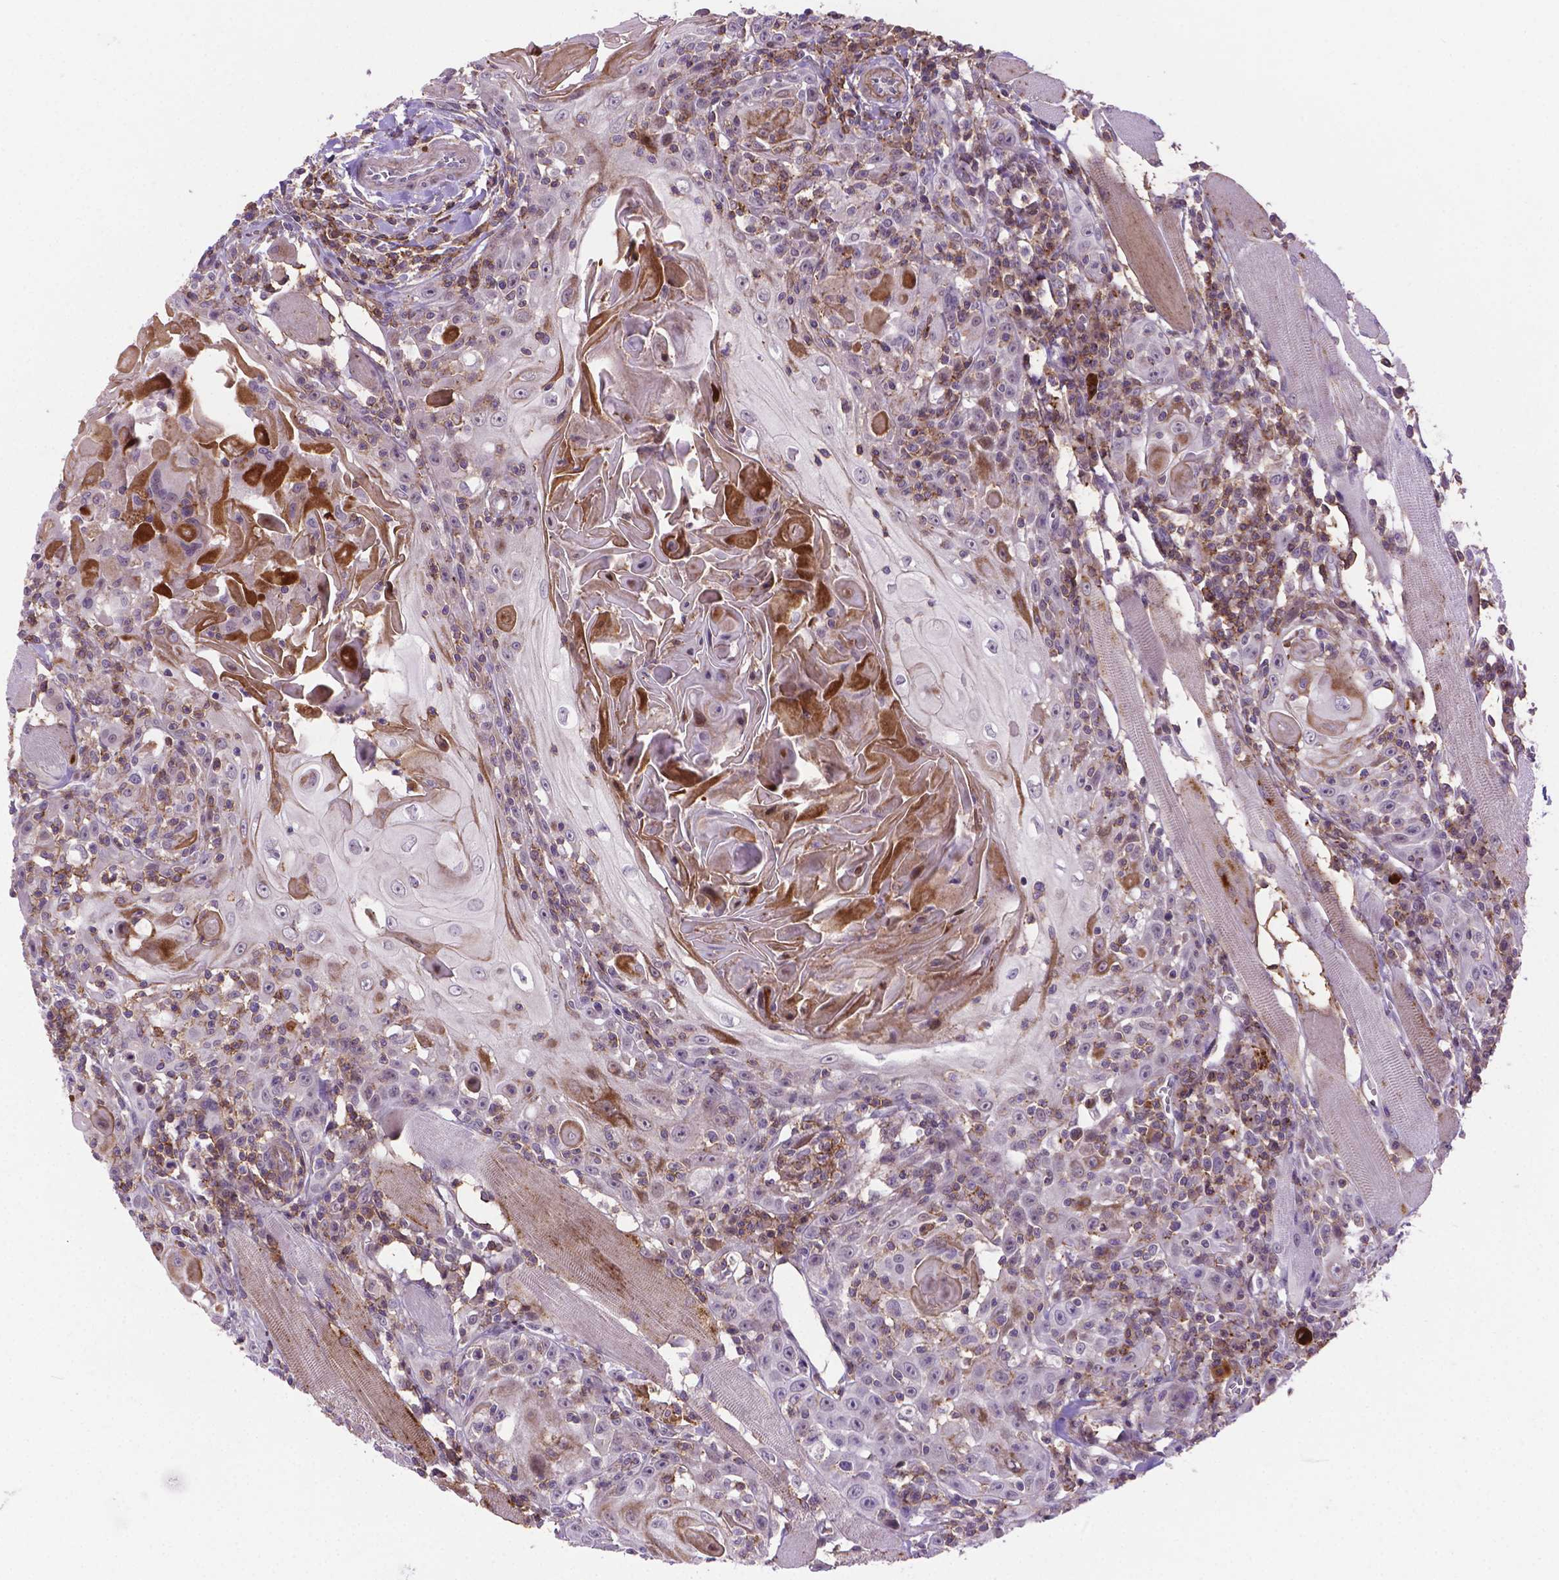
{"staining": {"intensity": "negative", "quantity": "none", "location": "none"}, "tissue": "head and neck cancer", "cell_type": "Tumor cells", "image_type": "cancer", "snomed": [{"axis": "morphology", "description": "Squamous cell carcinoma, NOS"}, {"axis": "topography", "description": "Head-Neck"}], "caption": "Head and neck cancer was stained to show a protein in brown. There is no significant staining in tumor cells. The staining was performed using DAB to visualize the protein expression in brown, while the nuclei were stained in blue with hematoxylin (Magnification: 20x).", "gene": "ACAD10", "patient": {"sex": "male", "age": 52}}